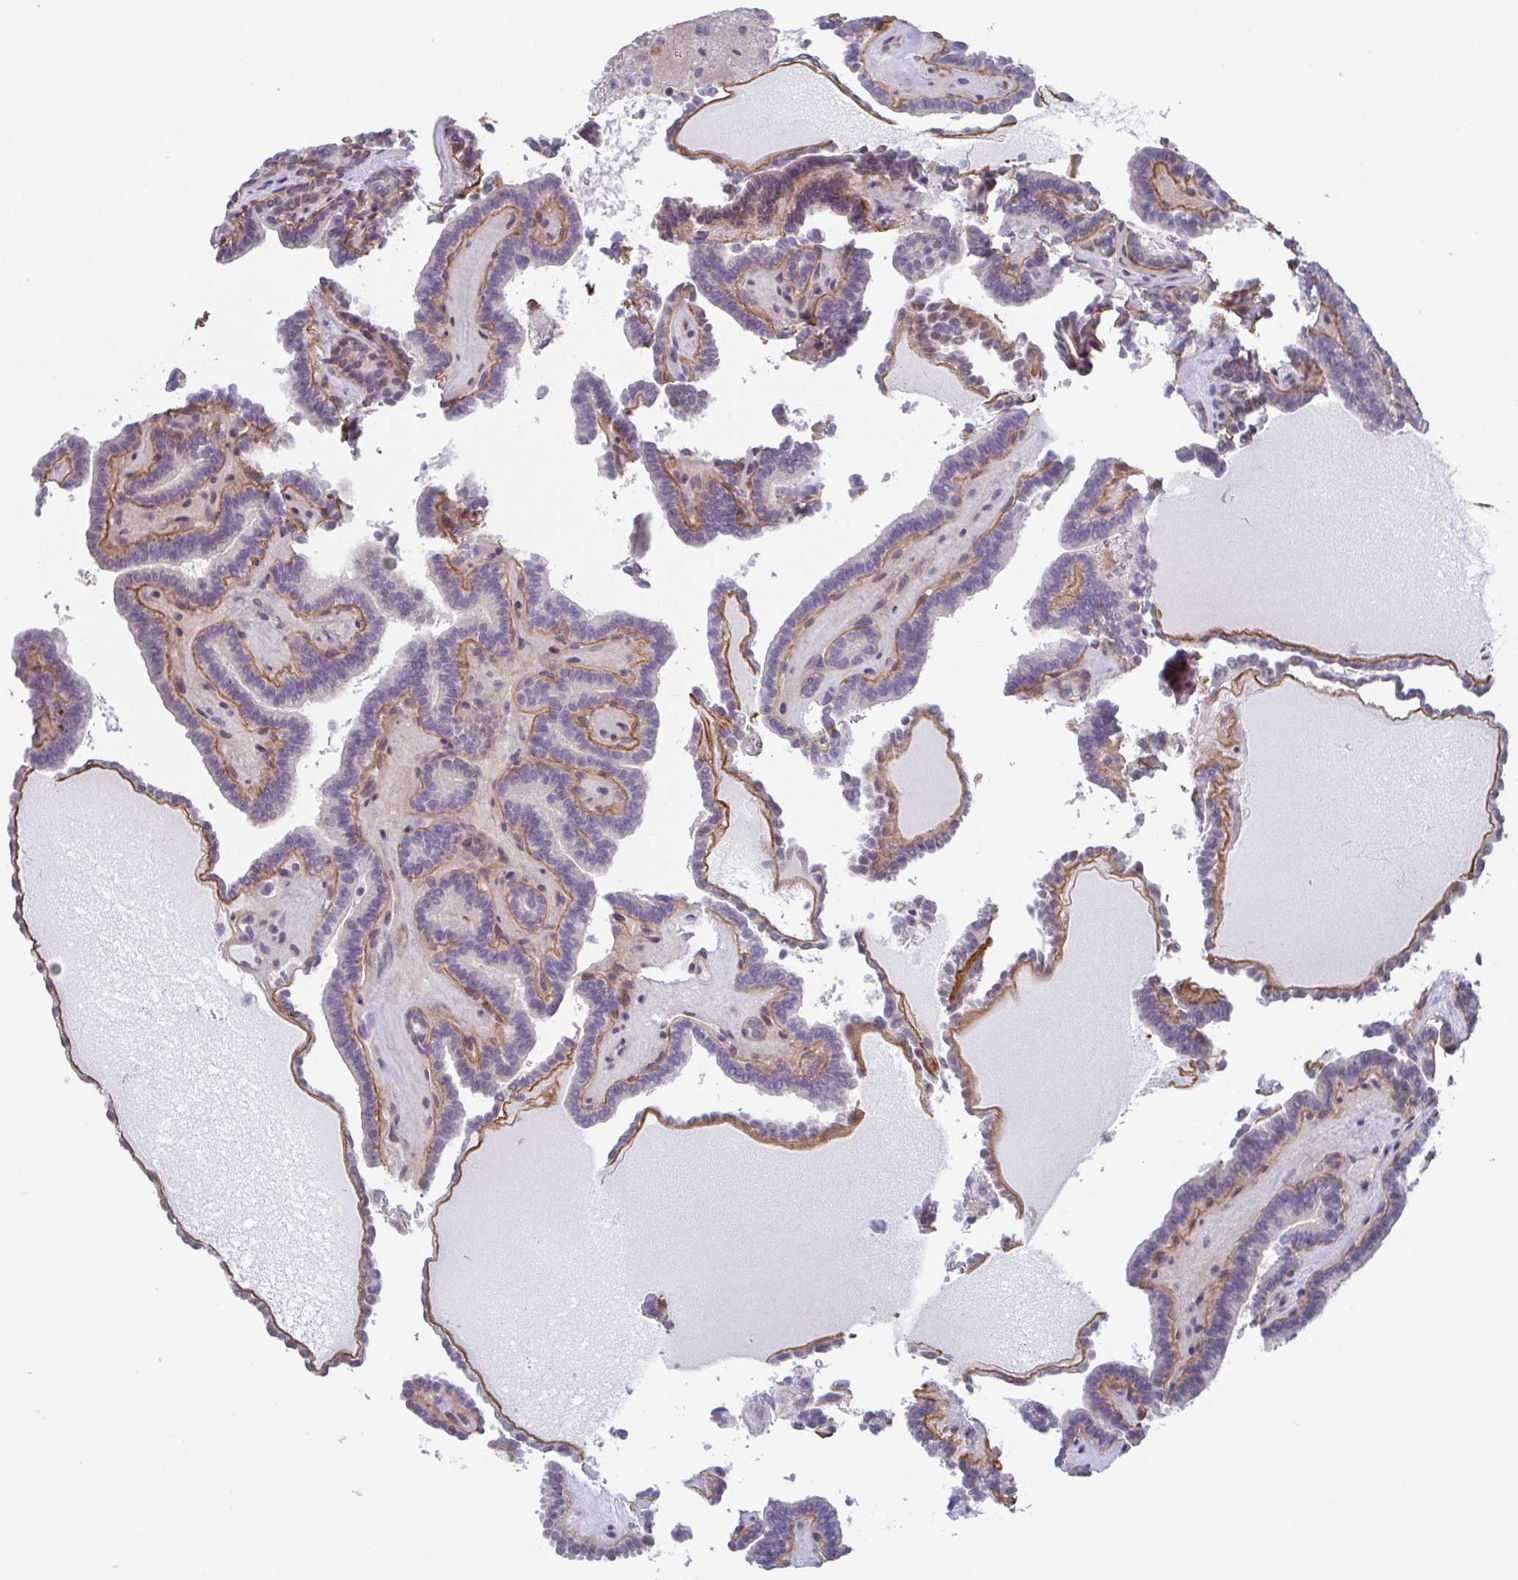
{"staining": {"intensity": "weak", "quantity": "<25%", "location": "nuclear"}, "tissue": "thyroid cancer", "cell_type": "Tumor cells", "image_type": "cancer", "snomed": [{"axis": "morphology", "description": "Papillary adenocarcinoma, NOS"}, {"axis": "topography", "description": "Thyroid gland"}], "caption": "Immunohistochemical staining of thyroid papillary adenocarcinoma shows no significant expression in tumor cells.", "gene": "EXOSC7", "patient": {"sex": "female", "age": 21}}